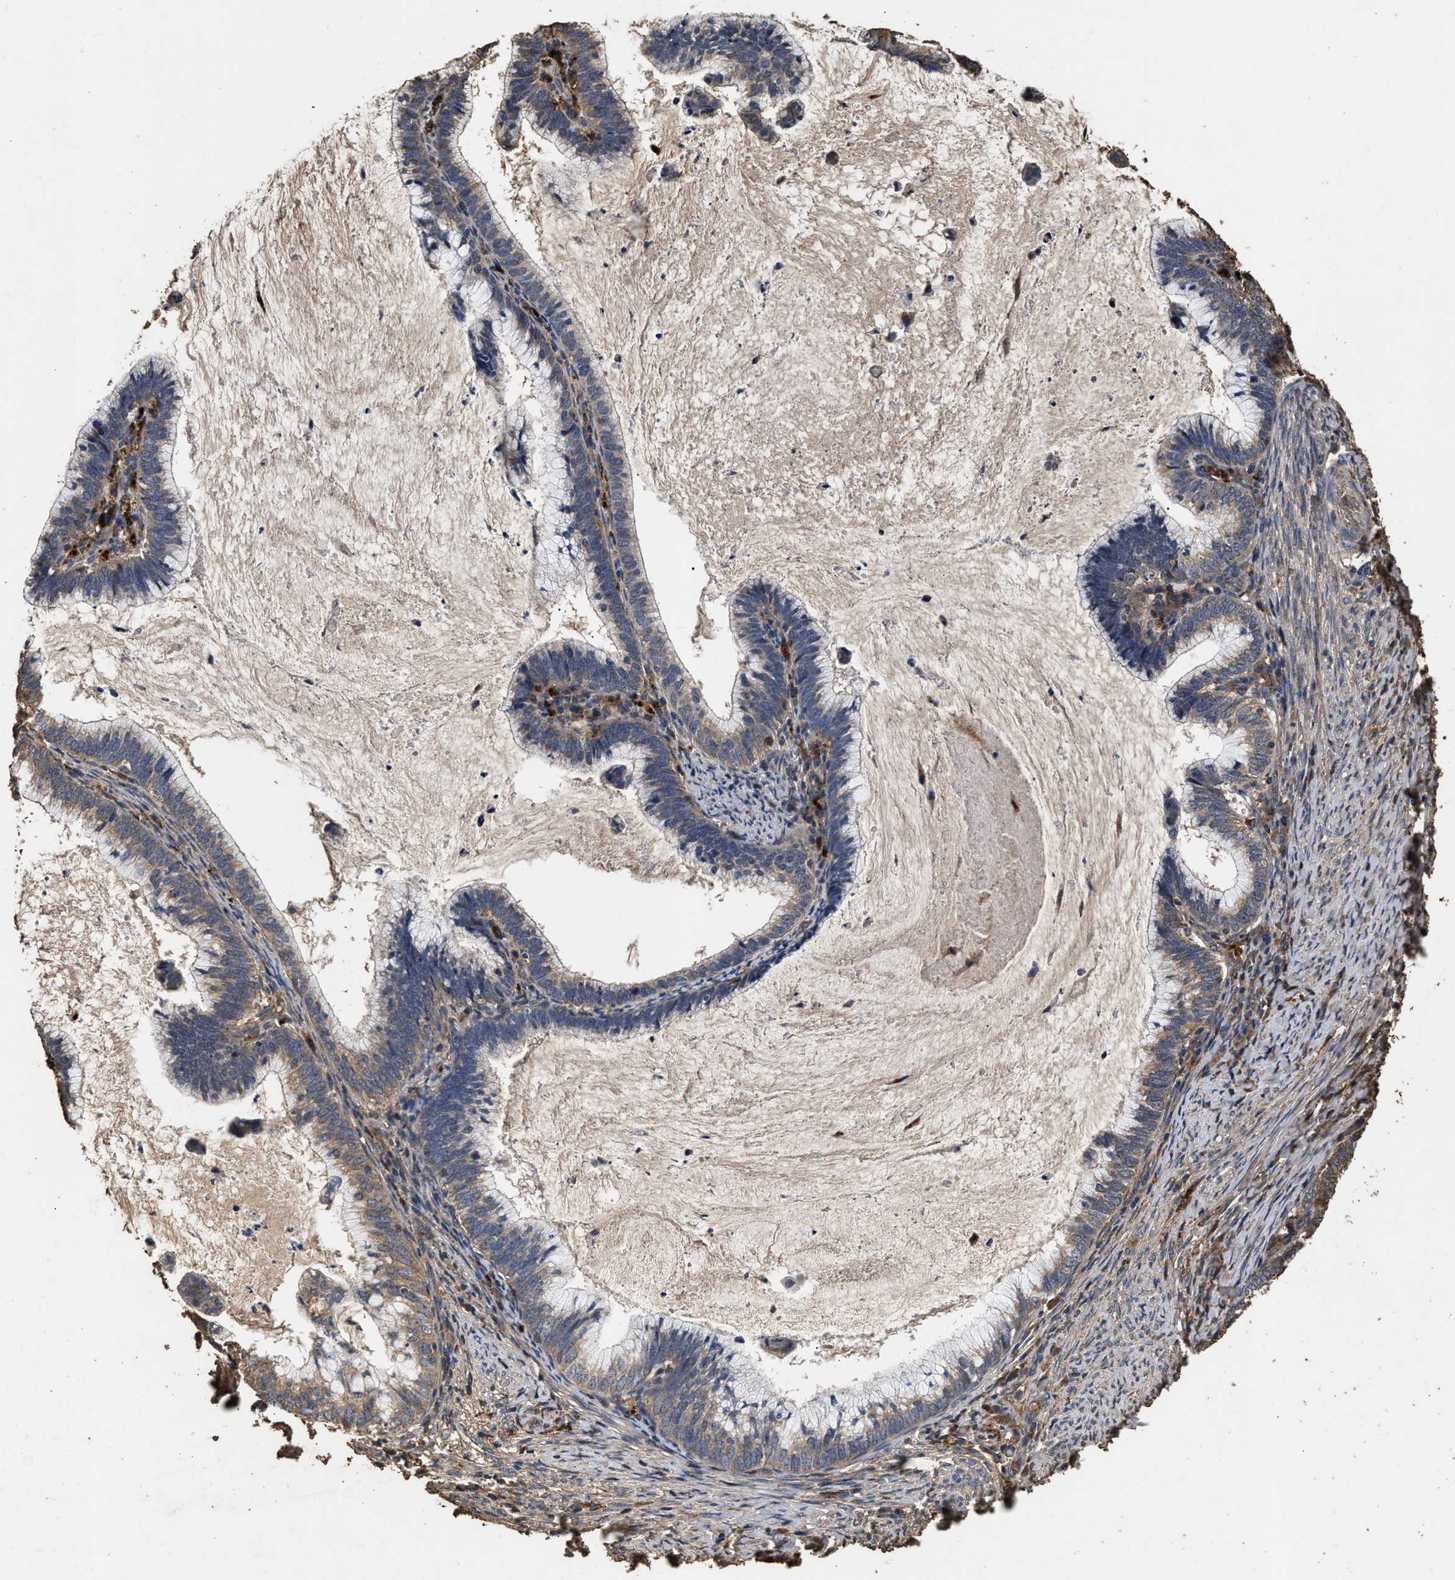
{"staining": {"intensity": "weak", "quantity": "25%-75%", "location": "cytoplasmic/membranous"}, "tissue": "cervical cancer", "cell_type": "Tumor cells", "image_type": "cancer", "snomed": [{"axis": "morphology", "description": "Adenocarcinoma, NOS"}, {"axis": "topography", "description": "Cervix"}], "caption": "An image of adenocarcinoma (cervical) stained for a protein displays weak cytoplasmic/membranous brown staining in tumor cells.", "gene": "KYAT1", "patient": {"sex": "female", "age": 36}}